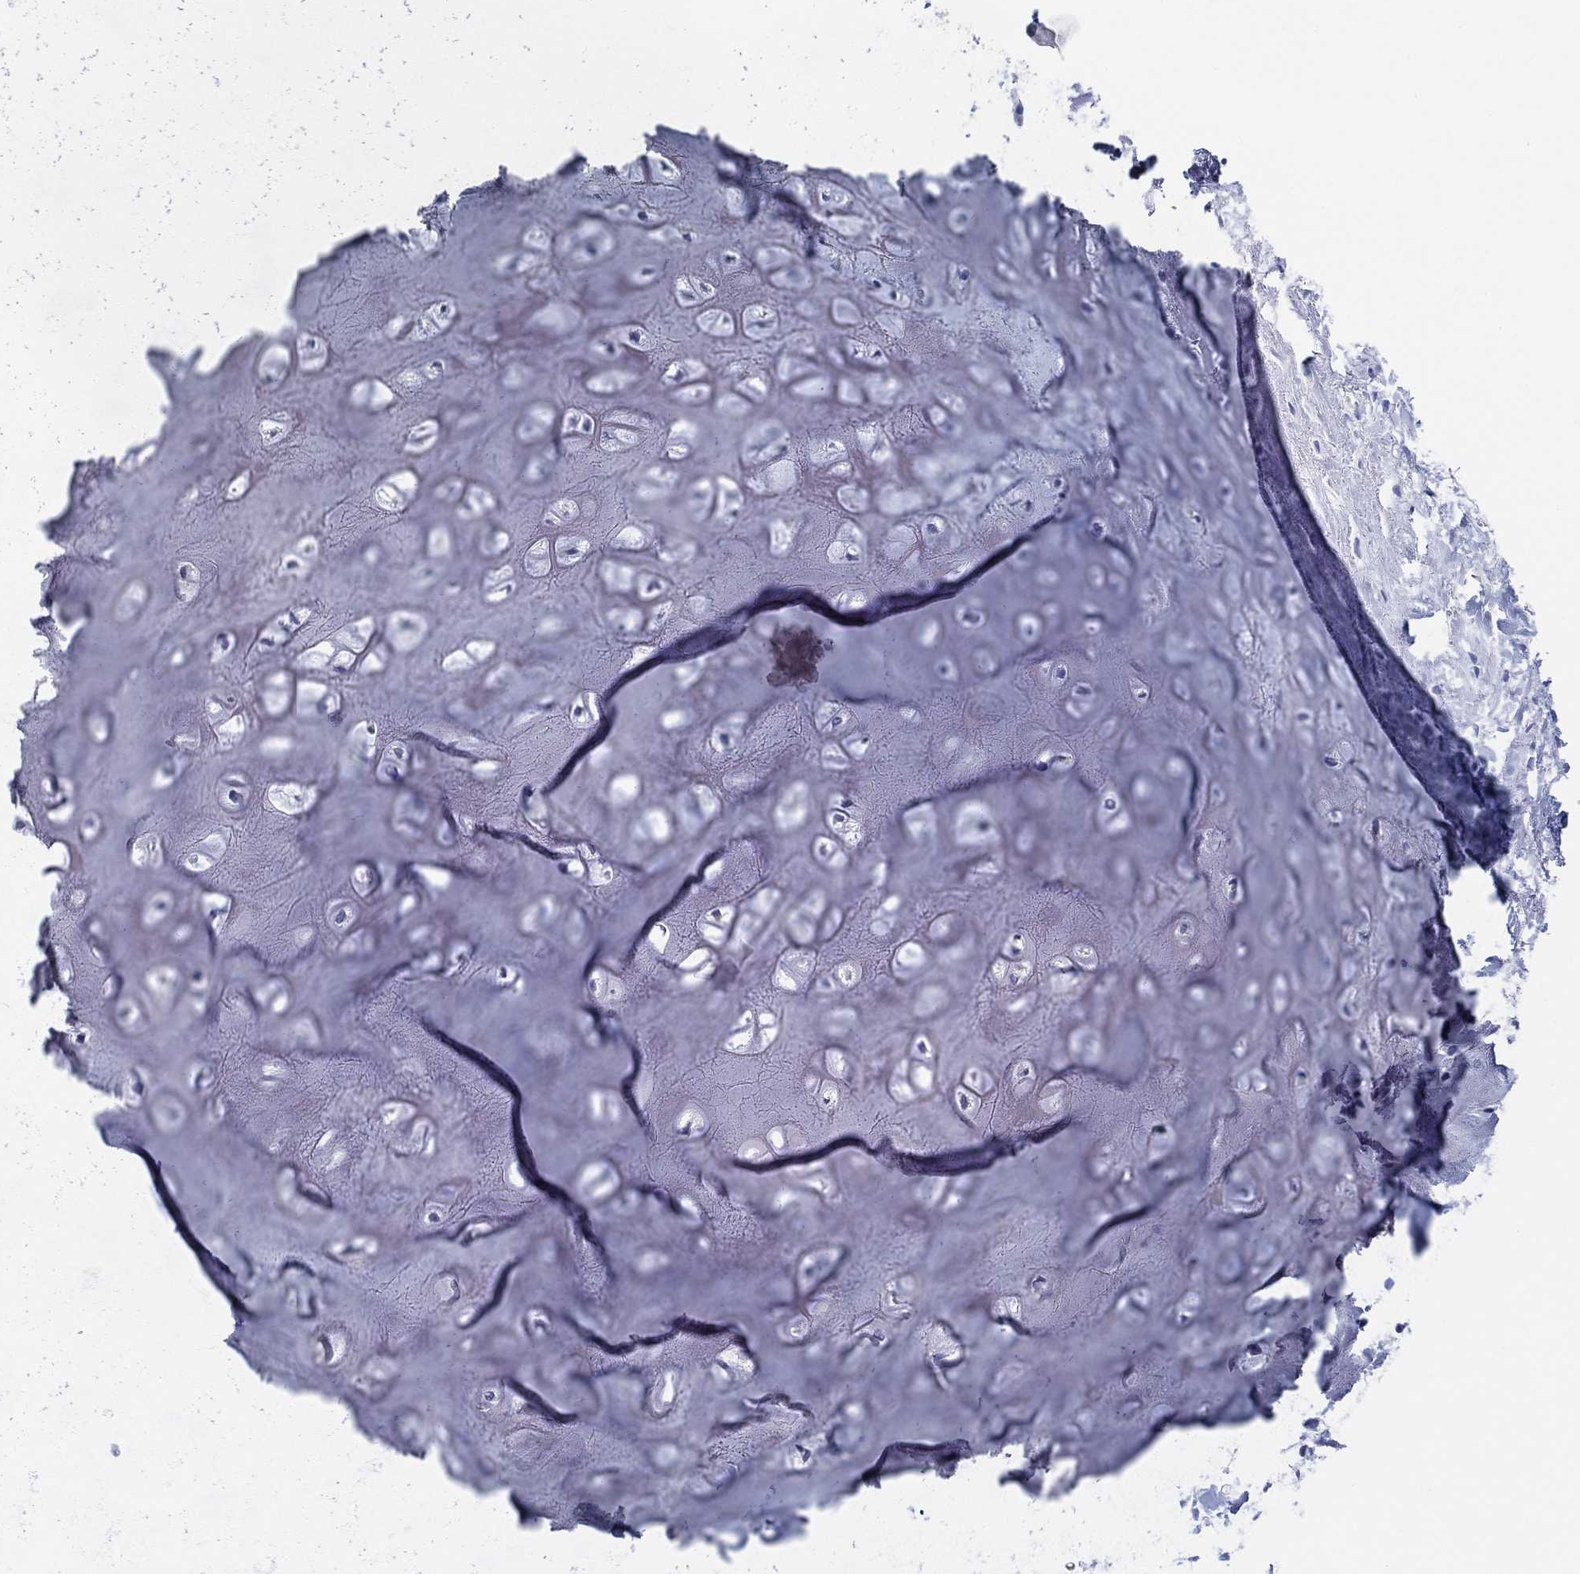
{"staining": {"intensity": "negative", "quantity": "none", "location": "none"}, "tissue": "adipose tissue", "cell_type": "Adipocytes", "image_type": "normal", "snomed": [{"axis": "morphology", "description": "Normal tissue, NOS"}, {"axis": "morphology", "description": "Squamous cell carcinoma, NOS"}, {"axis": "topography", "description": "Cartilage tissue"}, {"axis": "topography", "description": "Head-Neck"}], "caption": "High magnification brightfield microscopy of benign adipose tissue stained with DAB (3,3'-diaminobenzidine) (brown) and counterstained with hematoxylin (blue): adipocytes show no significant positivity.", "gene": "RD3L", "patient": {"sex": "male", "age": 62}}